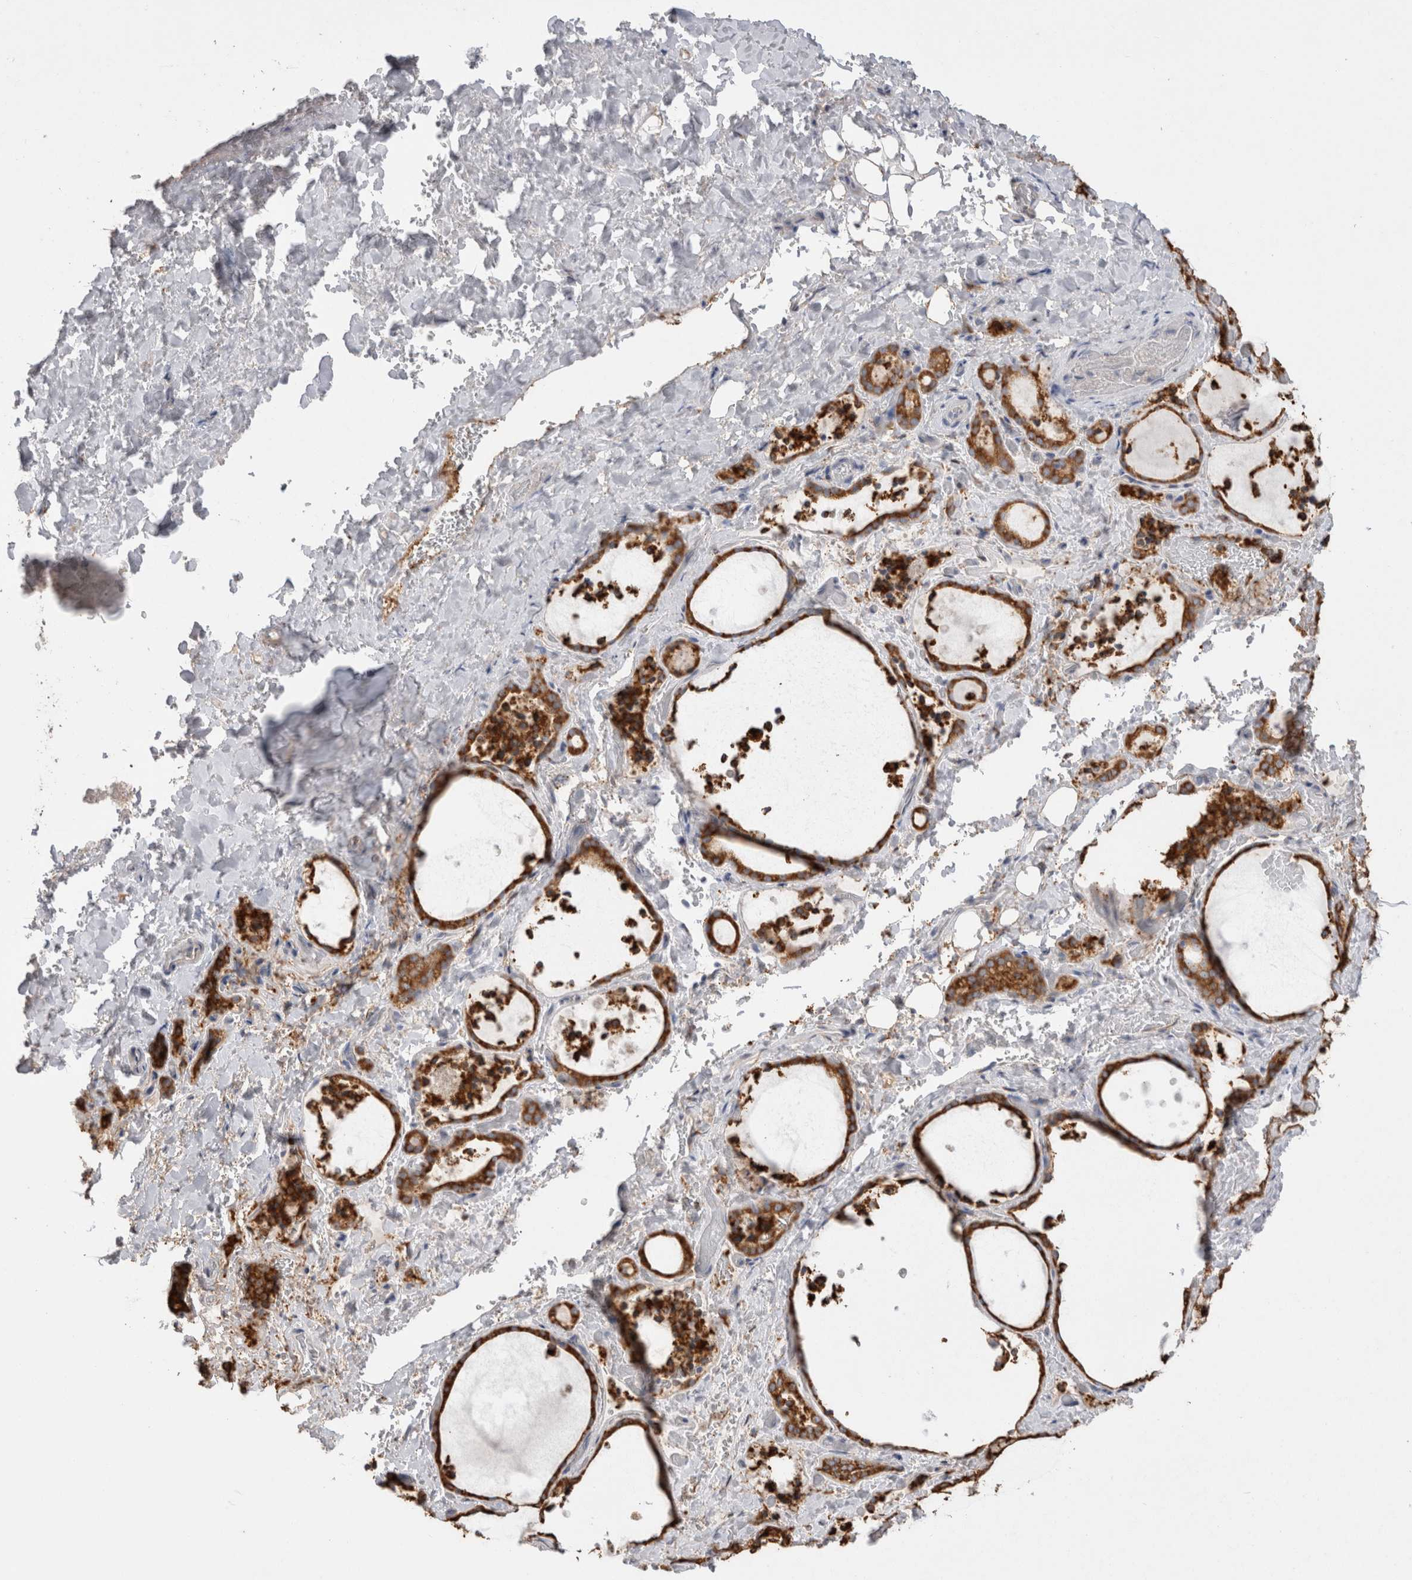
{"staining": {"intensity": "strong", "quantity": ">75%", "location": "cytoplasmic/membranous"}, "tissue": "thyroid gland", "cell_type": "Glandular cells", "image_type": "normal", "snomed": [{"axis": "morphology", "description": "Normal tissue, NOS"}, {"axis": "topography", "description": "Thyroid gland"}], "caption": "Benign thyroid gland was stained to show a protein in brown. There is high levels of strong cytoplasmic/membranous positivity in approximately >75% of glandular cells.", "gene": "LRPAP1", "patient": {"sex": "female", "age": 44}}